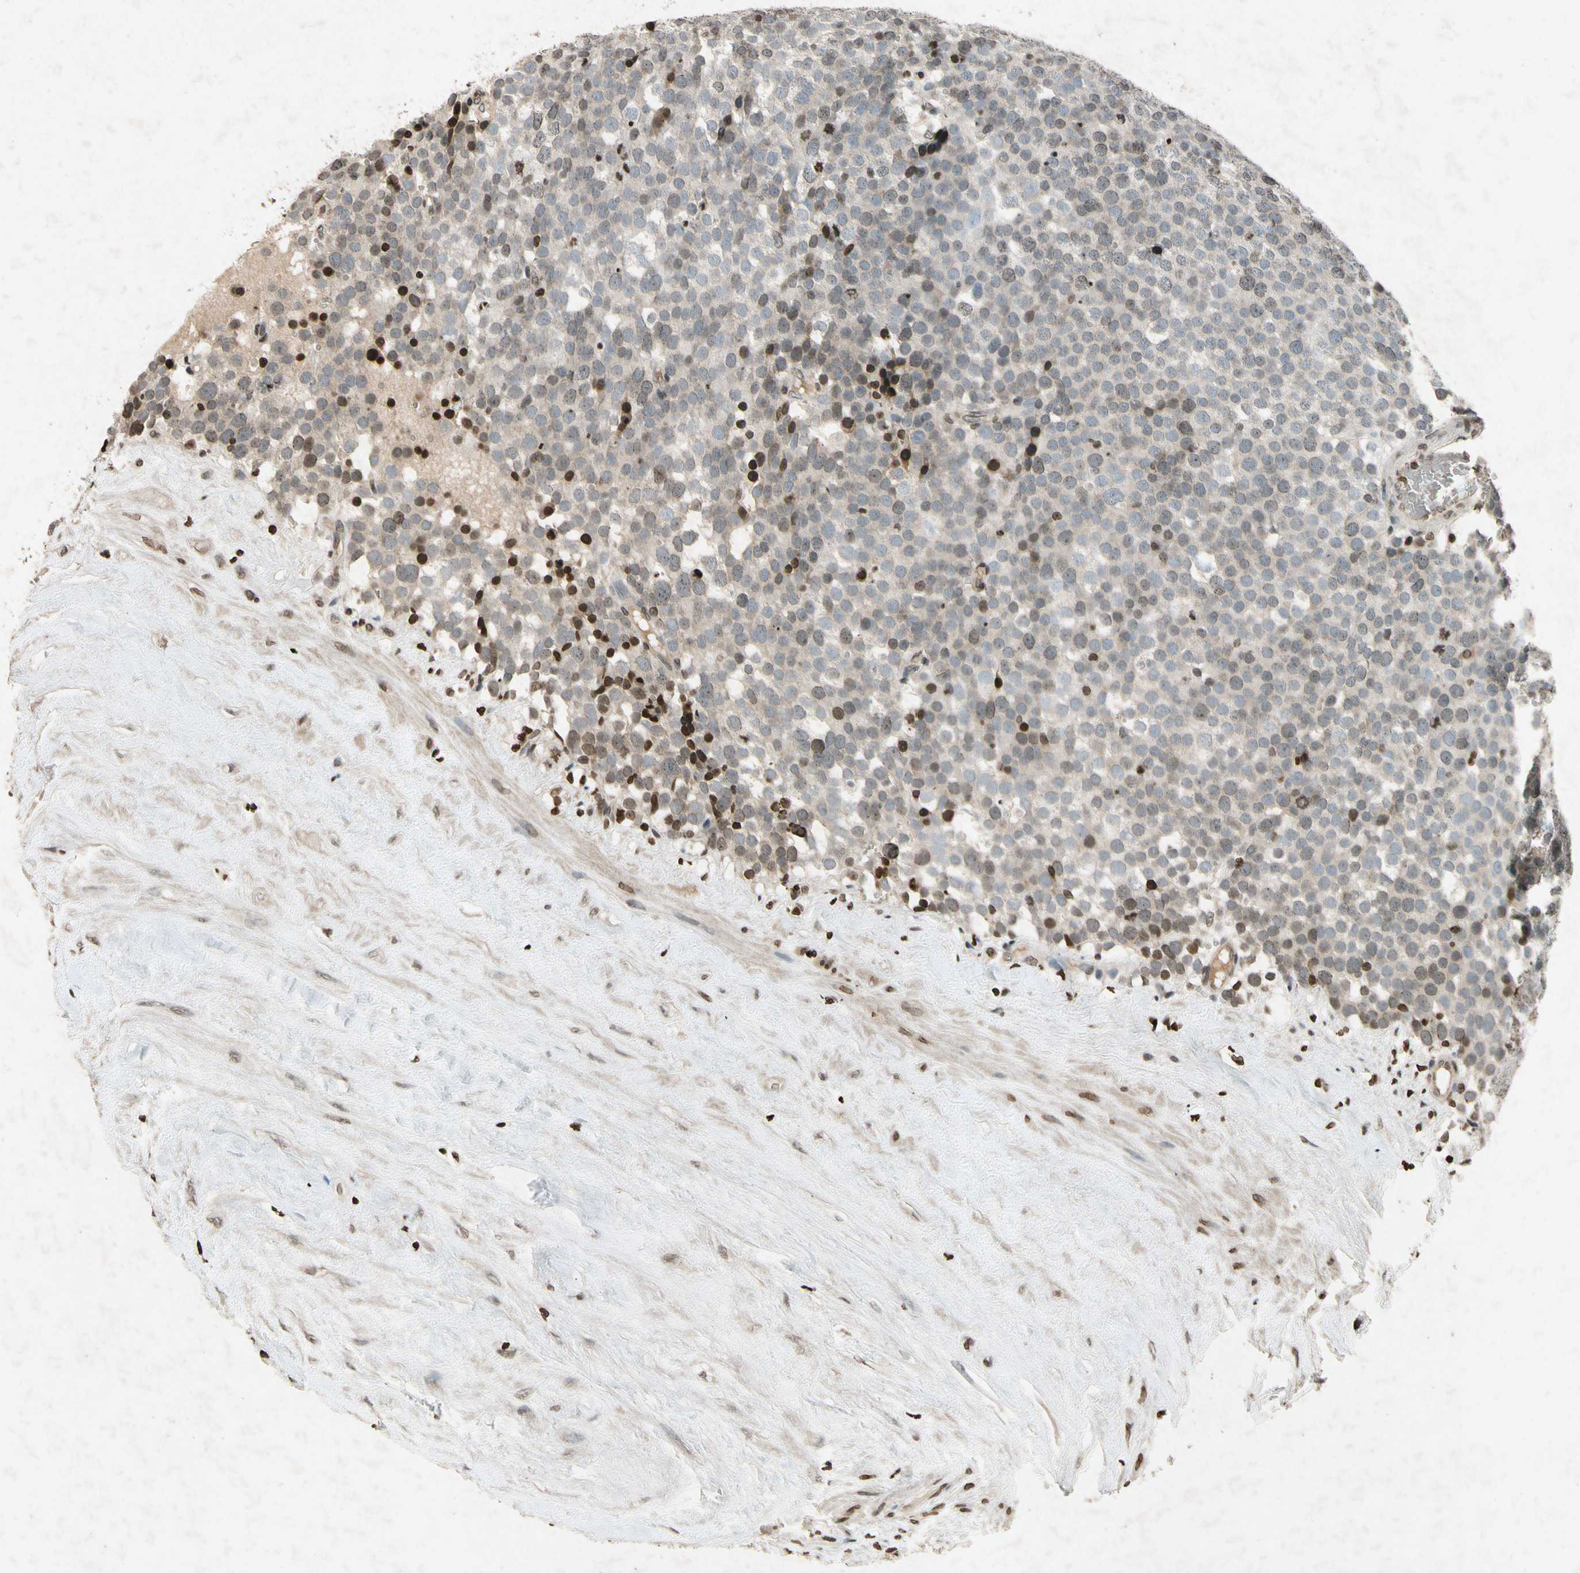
{"staining": {"intensity": "weak", "quantity": "<25%", "location": "nuclear"}, "tissue": "testis cancer", "cell_type": "Tumor cells", "image_type": "cancer", "snomed": [{"axis": "morphology", "description": "Seminoma, NOS"}, {"axis": "topography", "description": "Testis"}], "caption": "Human testis seminoma stained for a protein using IHC shows no expression in tumor cells.", "gene": "HOXB3", "patient": {"sex": "male", "age": 71}}